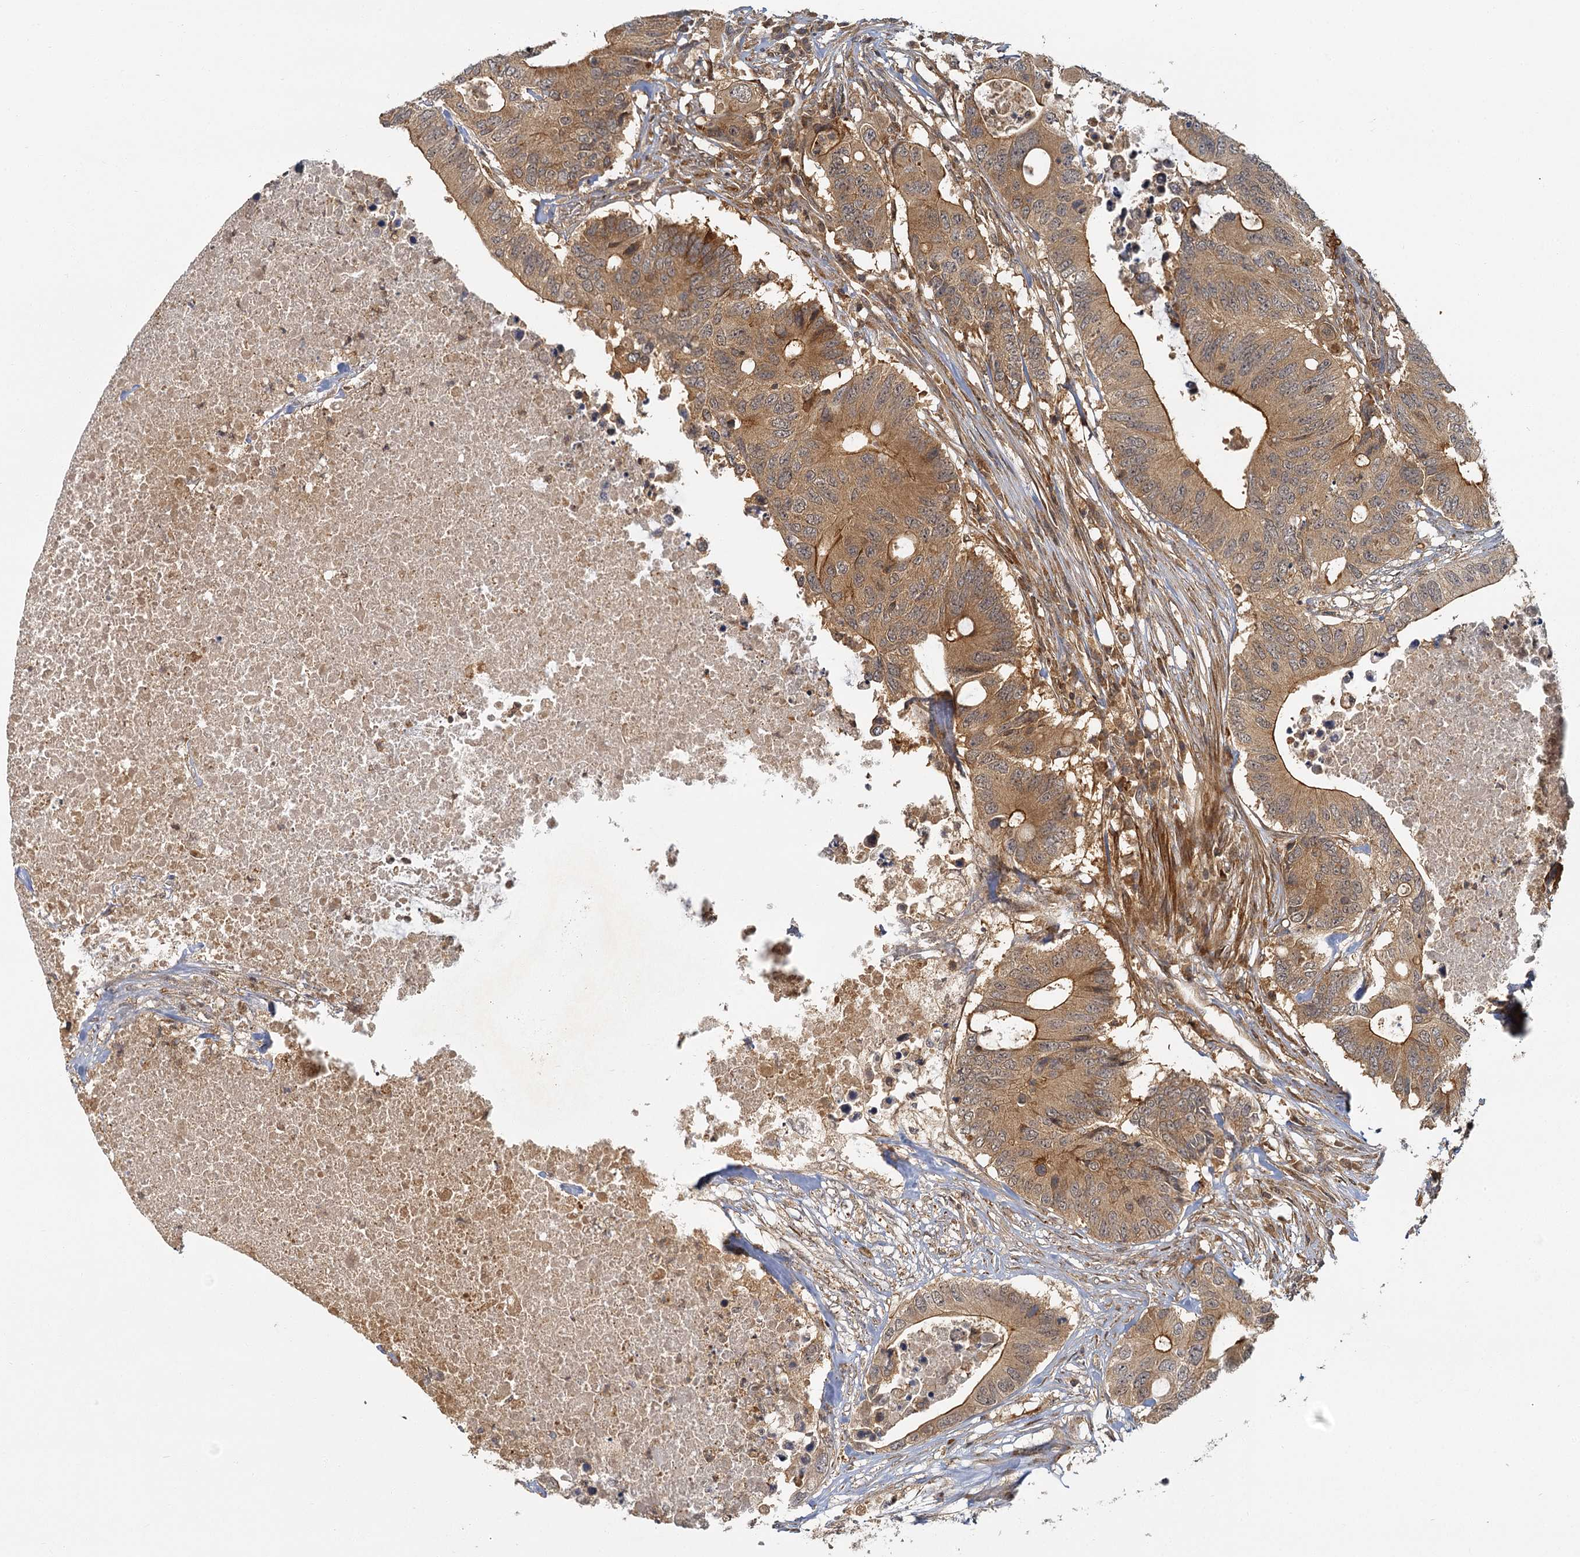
{"staining": {"intensity": "moderate", "quantity": ">75%", "location": "cytoplasmic/membranous"}, "tissue": "colorectal cancer", "cell_type": "Tumor cells", "image_type": "cancer", "snomed": [{"axis": "morphology", "description": "Adenocarcinoma, NOS"}, {"axis": "topography", "description": "Colon"}], "caption": "A histopathology image of colorectal cancer stained for a protein shows moderate cytoplasmic/membranous brown staining in tumor cells. The protein of interest is stained brown, and the nuclei are stained in blue (DAB IHC with brightfield microscopy, high magnification).", "gene": "ZNF549", "patient": {"sex": "male", "age": 71}}